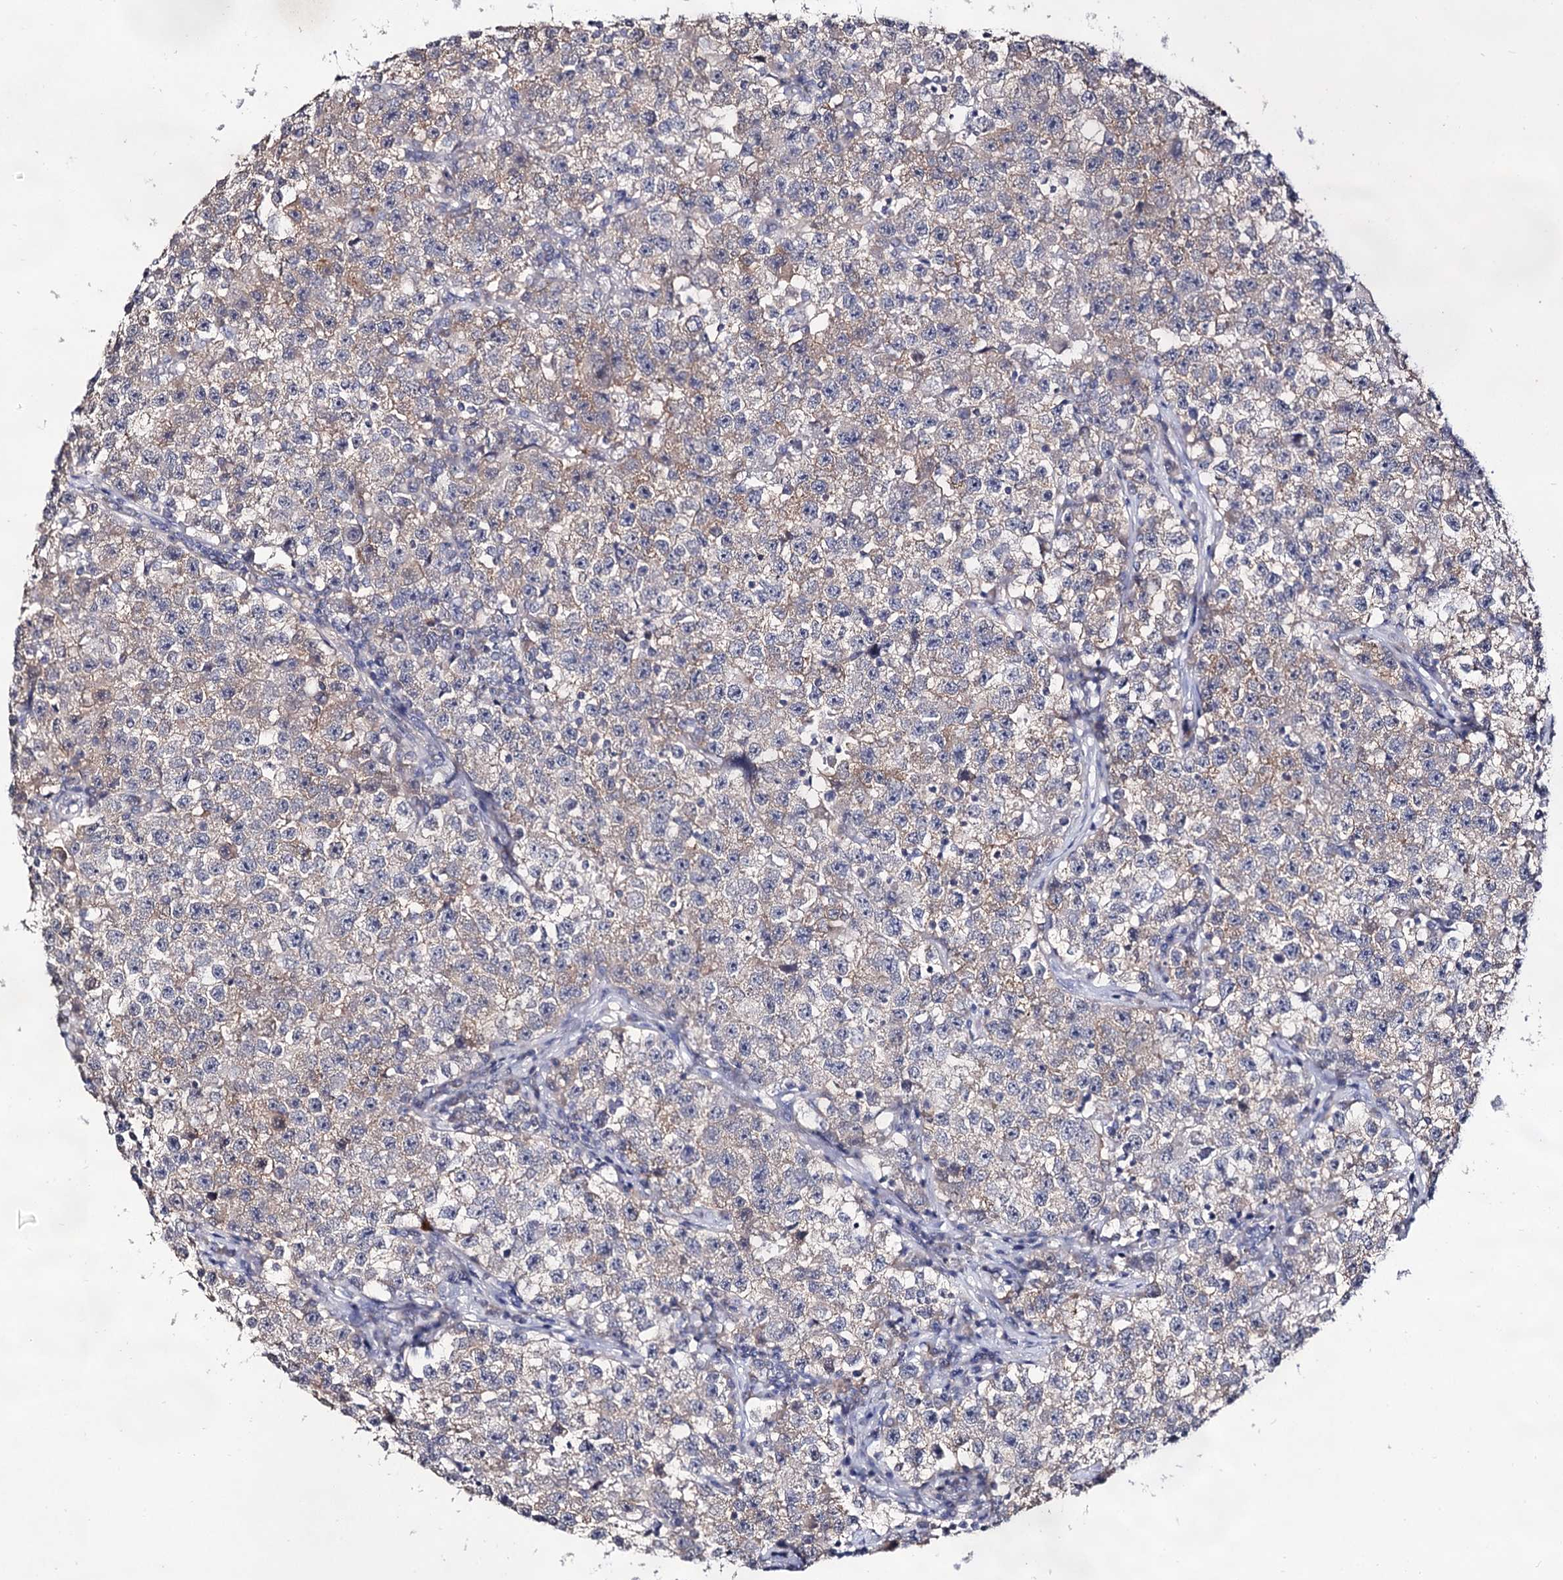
{"staining": {"intensity": "weak", "quantity": "25%-75%", "location": "cytoplasmic/membranous"}, "tissue": "testis cancer", "cell_type": "Tumor cells", "image_type": "cancer", "snomed": [{"axis": "morphology", "description": "Seminoma, NOS"}, {"axis": "topography", "description": "Testis"}], "caption": "Weak cytoplasmic/membranous protein positivity is appreciated in about 25%-75% of tumor cells in seminoma (testis).", "gene": "ARFIP2", "patient": {"sex": "male", "age": 22}}